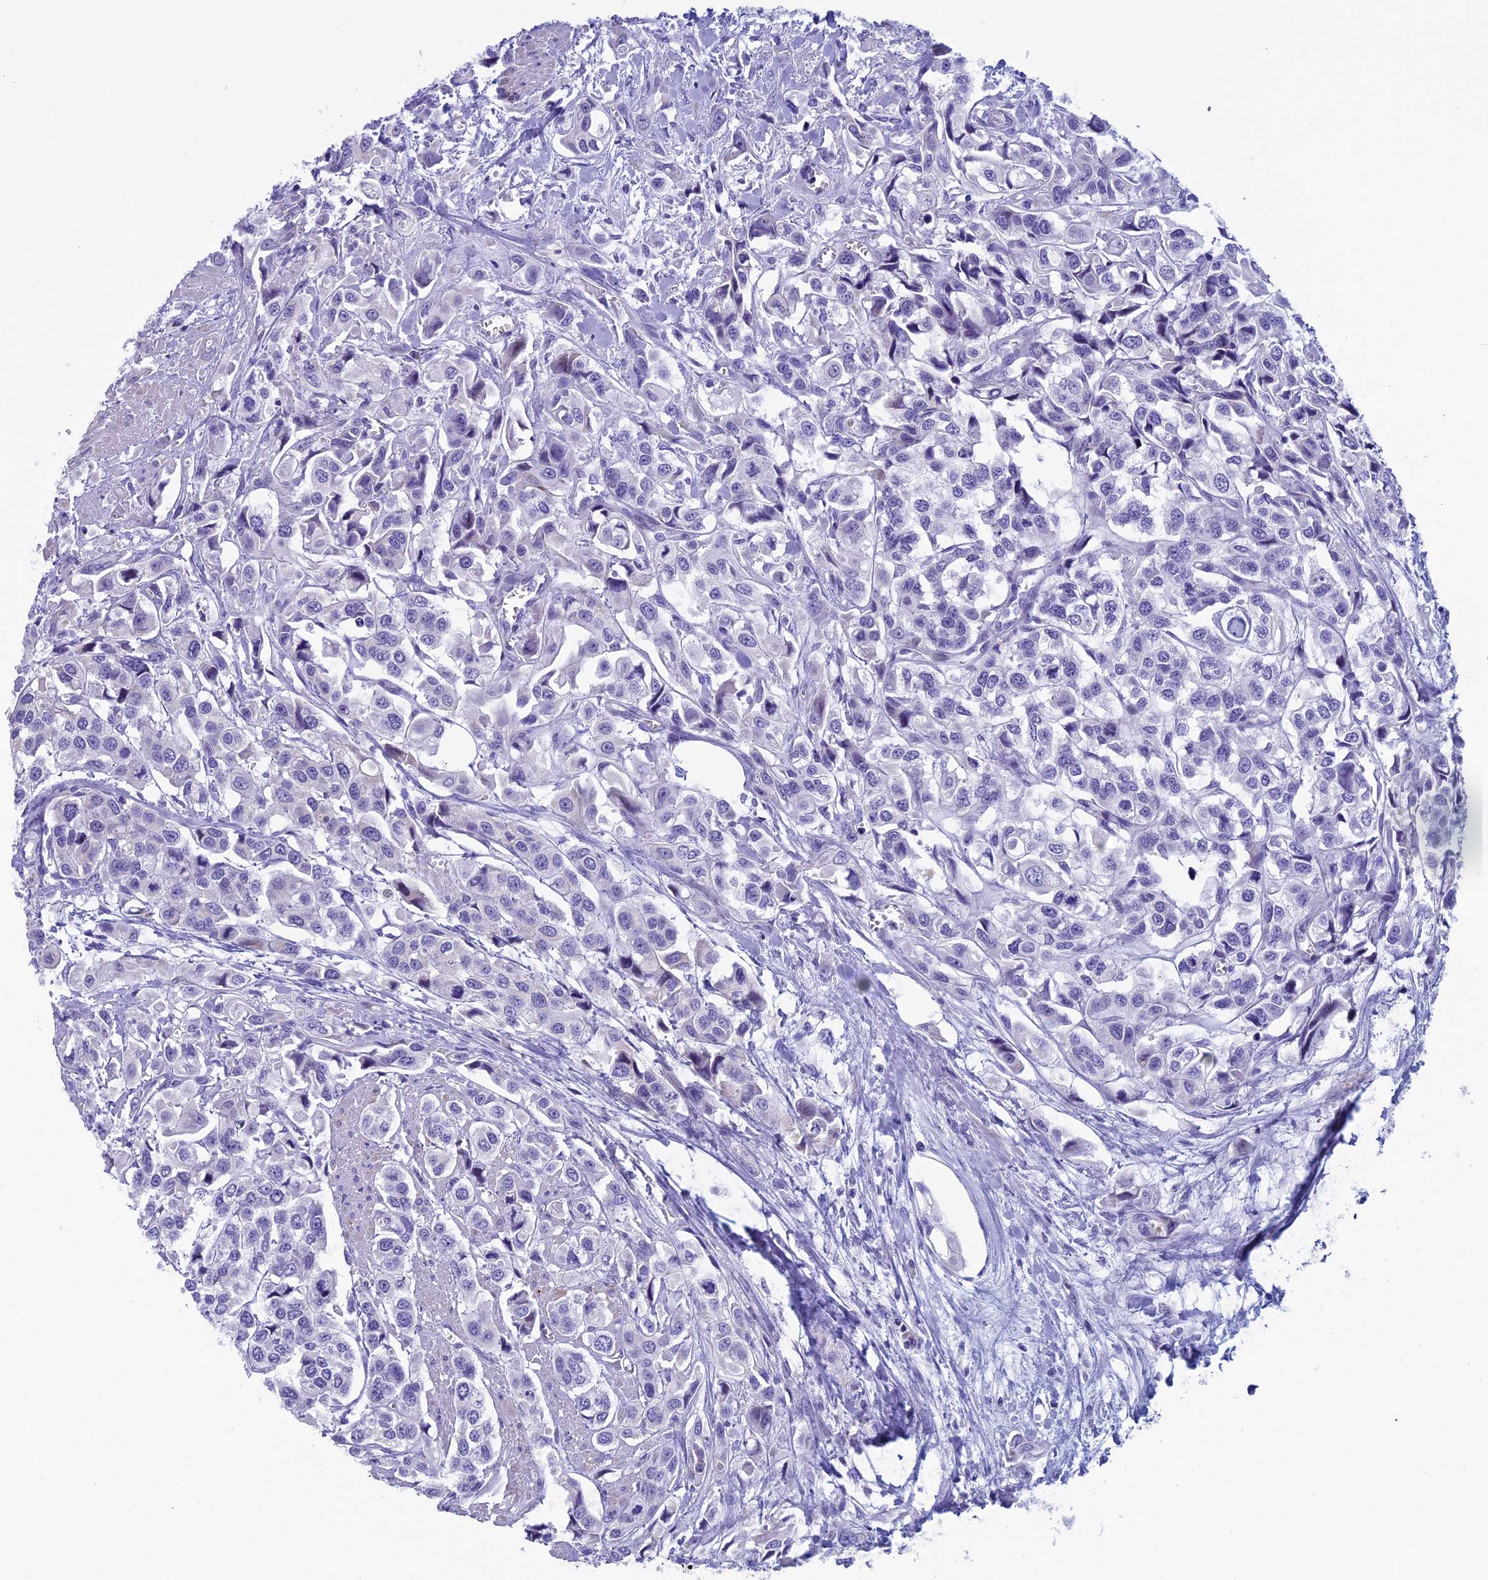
{"staining": {"intensity": "negative", "quantity": "none", "location": "none"}, "tissue": "urothelial cancer", "cell_type": "Tumor cells", "image_type": "cancer", "snomed": [{"axis": "morphology", "description": "Urothelial carcinoma, High grade"}, {"axis": "topography", "description": "Urinary bladder"}], "caption": "Urothelial carcinoma (high-grade) was stained to show a protein in brown. There is no significant expression in tumor cells.", "gene": "ZNF563", "patient": {"sex": "male", "age": 67}}